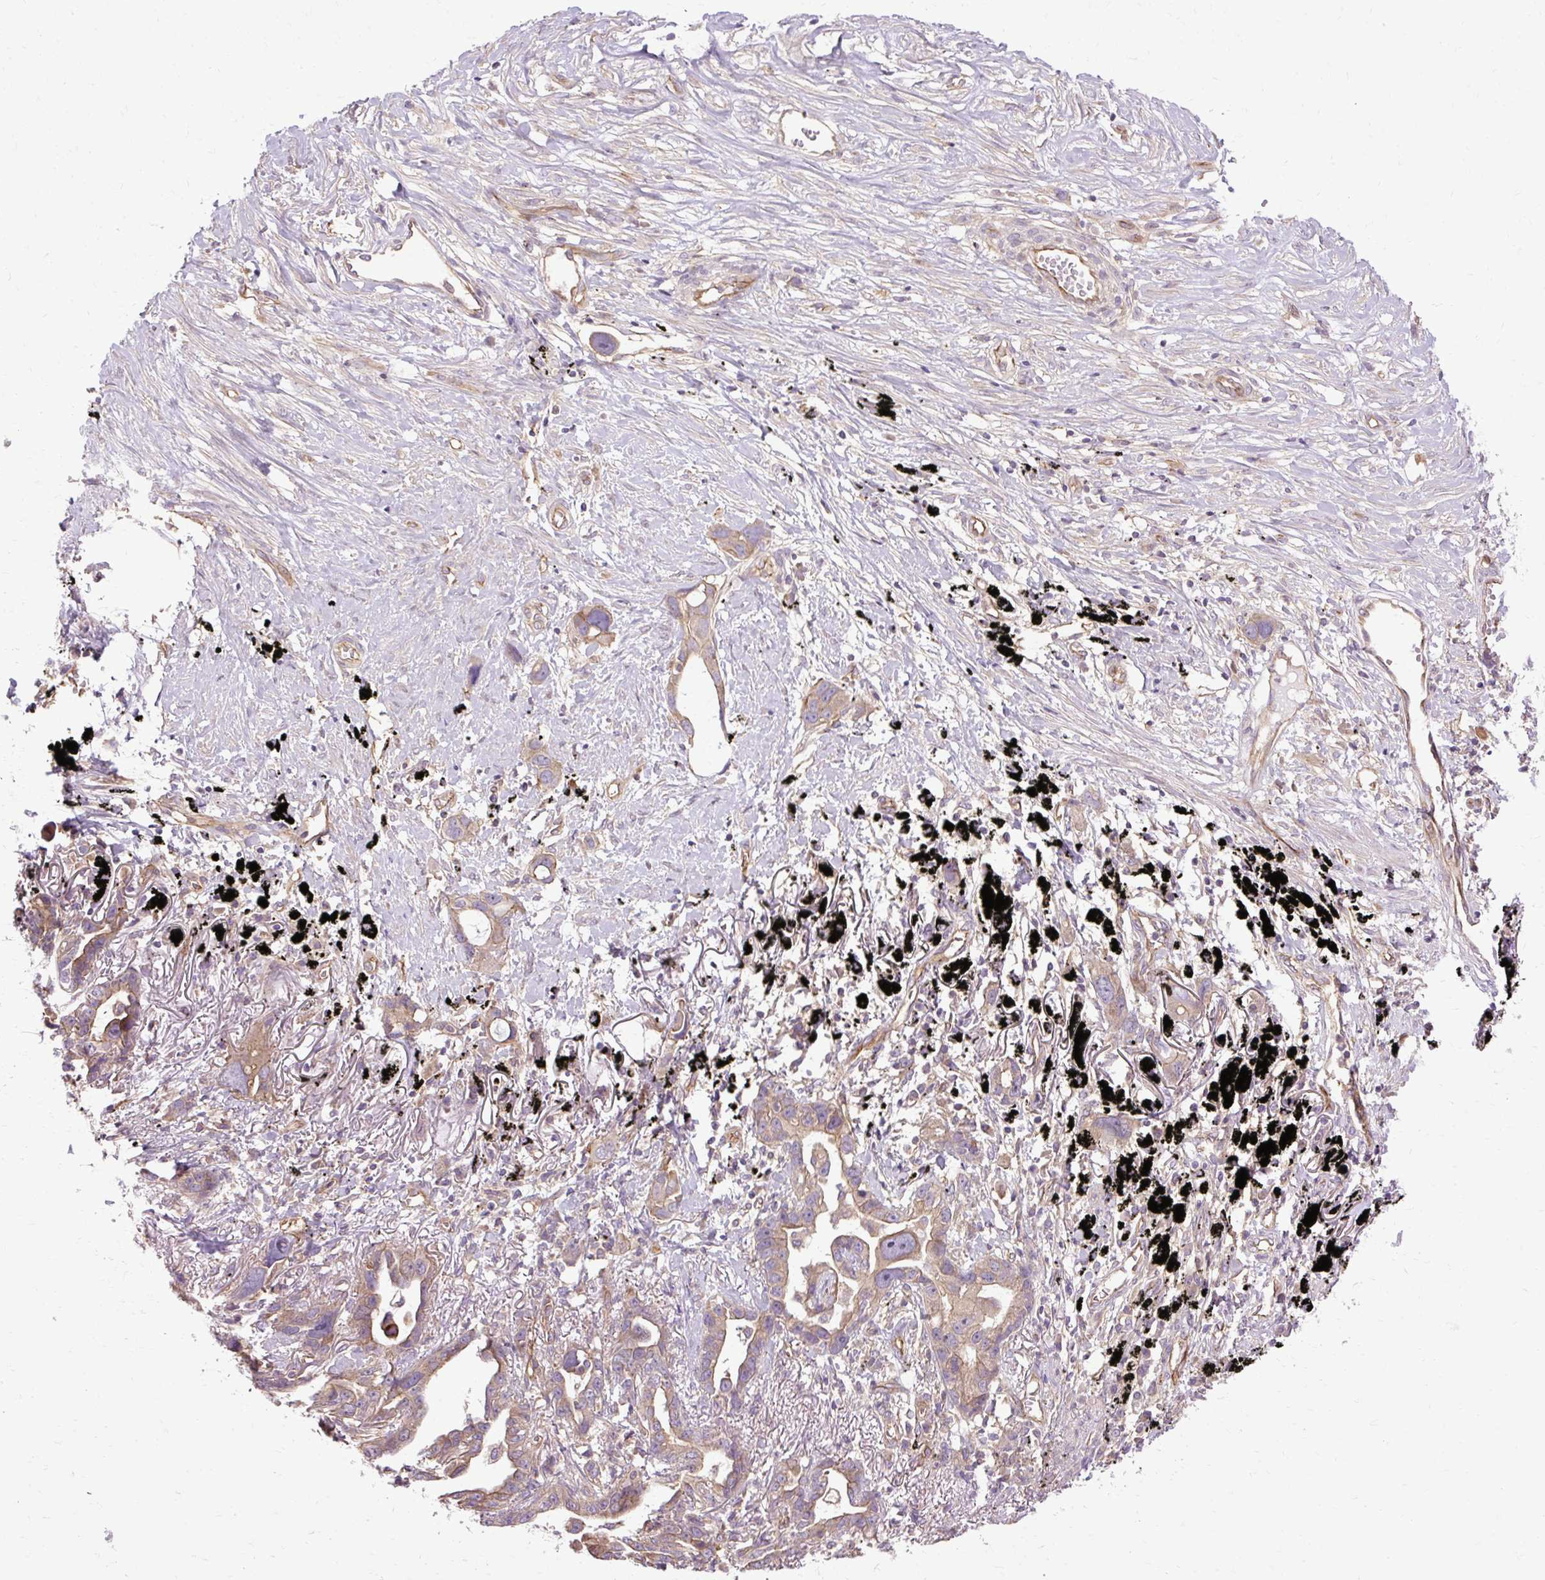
{"staining": {"intensity": "weak", "quantity": ">75%", "location": "cytoplasmic/membranous"}, "tissue": "lung cancer", "cell_type": "Tumor cells", "image_type": "cancer", "snomed": [{"axis": "morphology", "description": "Adenocarcinoma, NOS"}, {"axis": "topography", "description": "Lung"}], "caption": "DAB (3,3'-diaminobenzidine) immunohistochemical staining of human lung cancer displays weak cytoplasmic/membranous protein staining in about >75% of tumor cells.", "gene": "CCDC93", "patient": {"sex": "male", "age": 67}}